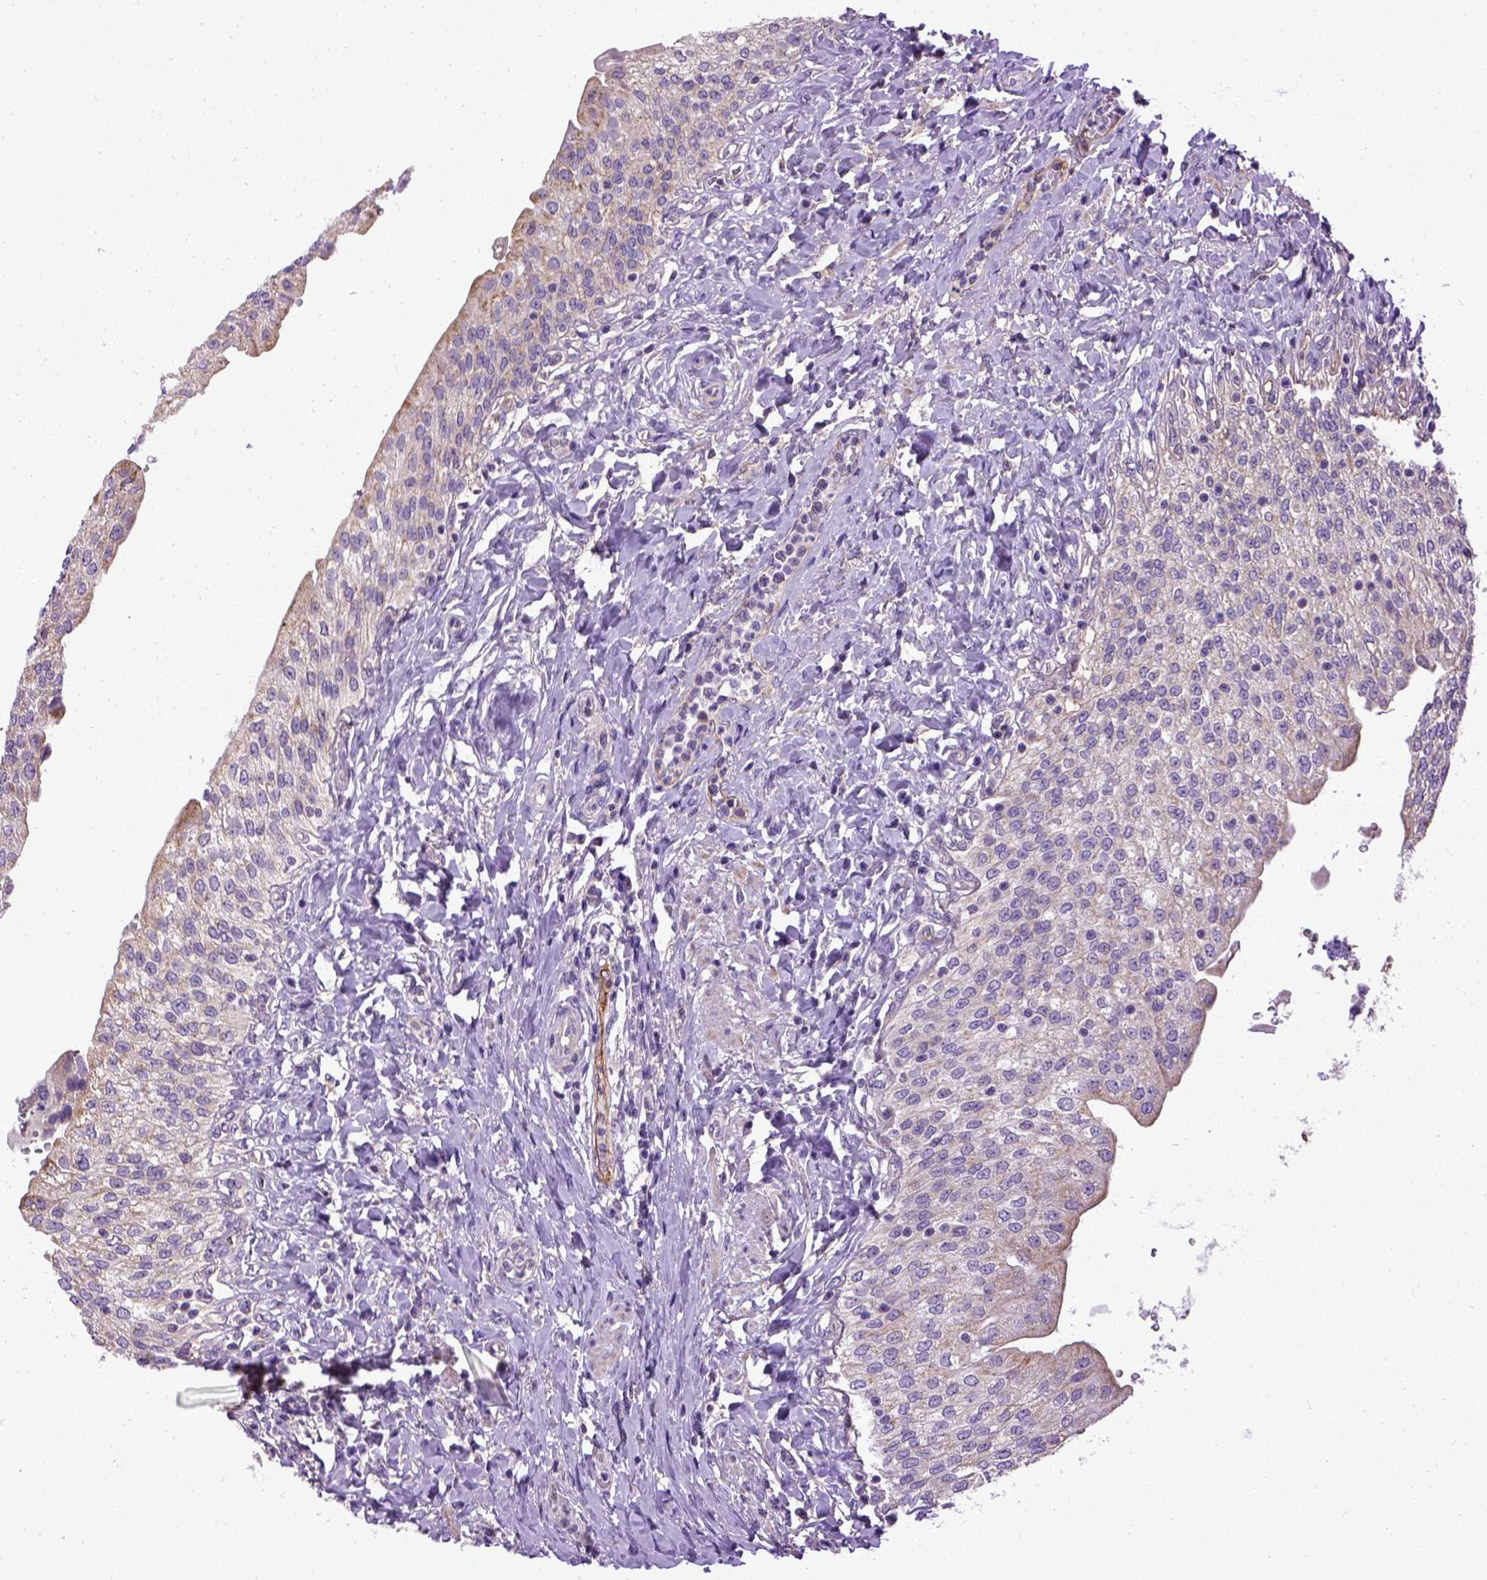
{"staining": {"intensity": "weak", "quantity": "25%-75%", "location": "cytoplasmic/membranous"}, "tissue": "urinary bladder", "cell_type": "Urothelial cells", "image_type": "normal", "snomed": [{"axis": "morphology", "description": "Normal tissue, NOS"}, {"axis": "morphology", "description": "Inflammation, NOS"}, {"axis": "topography", "description": "Urinary bladder"}], "caption": "Approximately 25%-75% of urothelial cells in normal urinary bladder show weak cytoplasmic/membranous protein expression as visualized by brown immunohistochemical staining.", "gene": "ENG", "patient": {"sex": "male", "age": 64}}